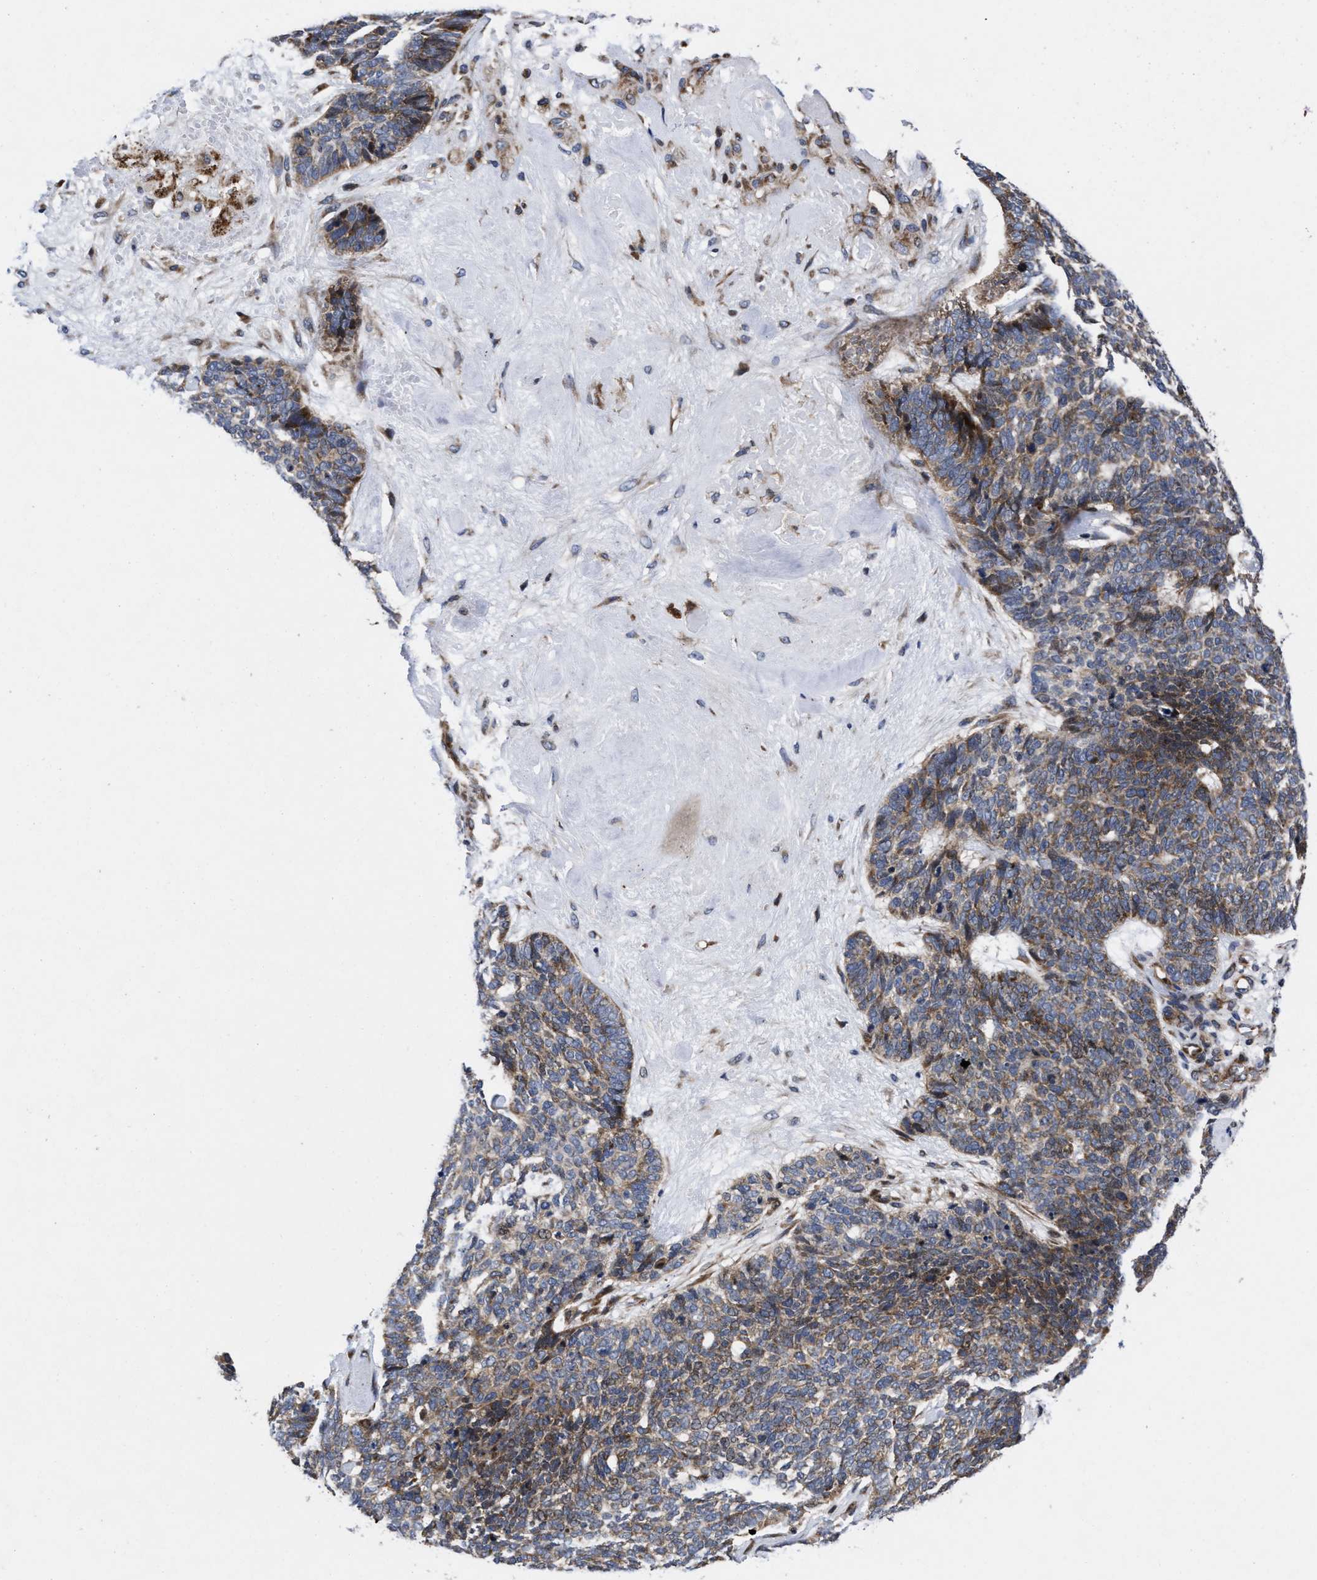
{"staining": {"intensity": "moderate", "quantity": ">75%", "location": "cytoplasmic/membranous"}, "tissue": "skin cancer", "cell_type": "Tumor cells", "image_type": "cancer", "snomed": [{"axis": "morphology", "description": "Basal cell carcinoma"}, {"axis": "topography", "description": "Skin"}], "caption": "Basal cell carcinoma (skin) was stained to show a protein in brown. There is medium levels of moderate cytoplasmic/membranous expression in approximately >75% of tumor cells. (Brightfield microscopy of DAB IHC at high magnification).", "gene": "MRPL50", "patient": {"sex": "female", "age": 84}}